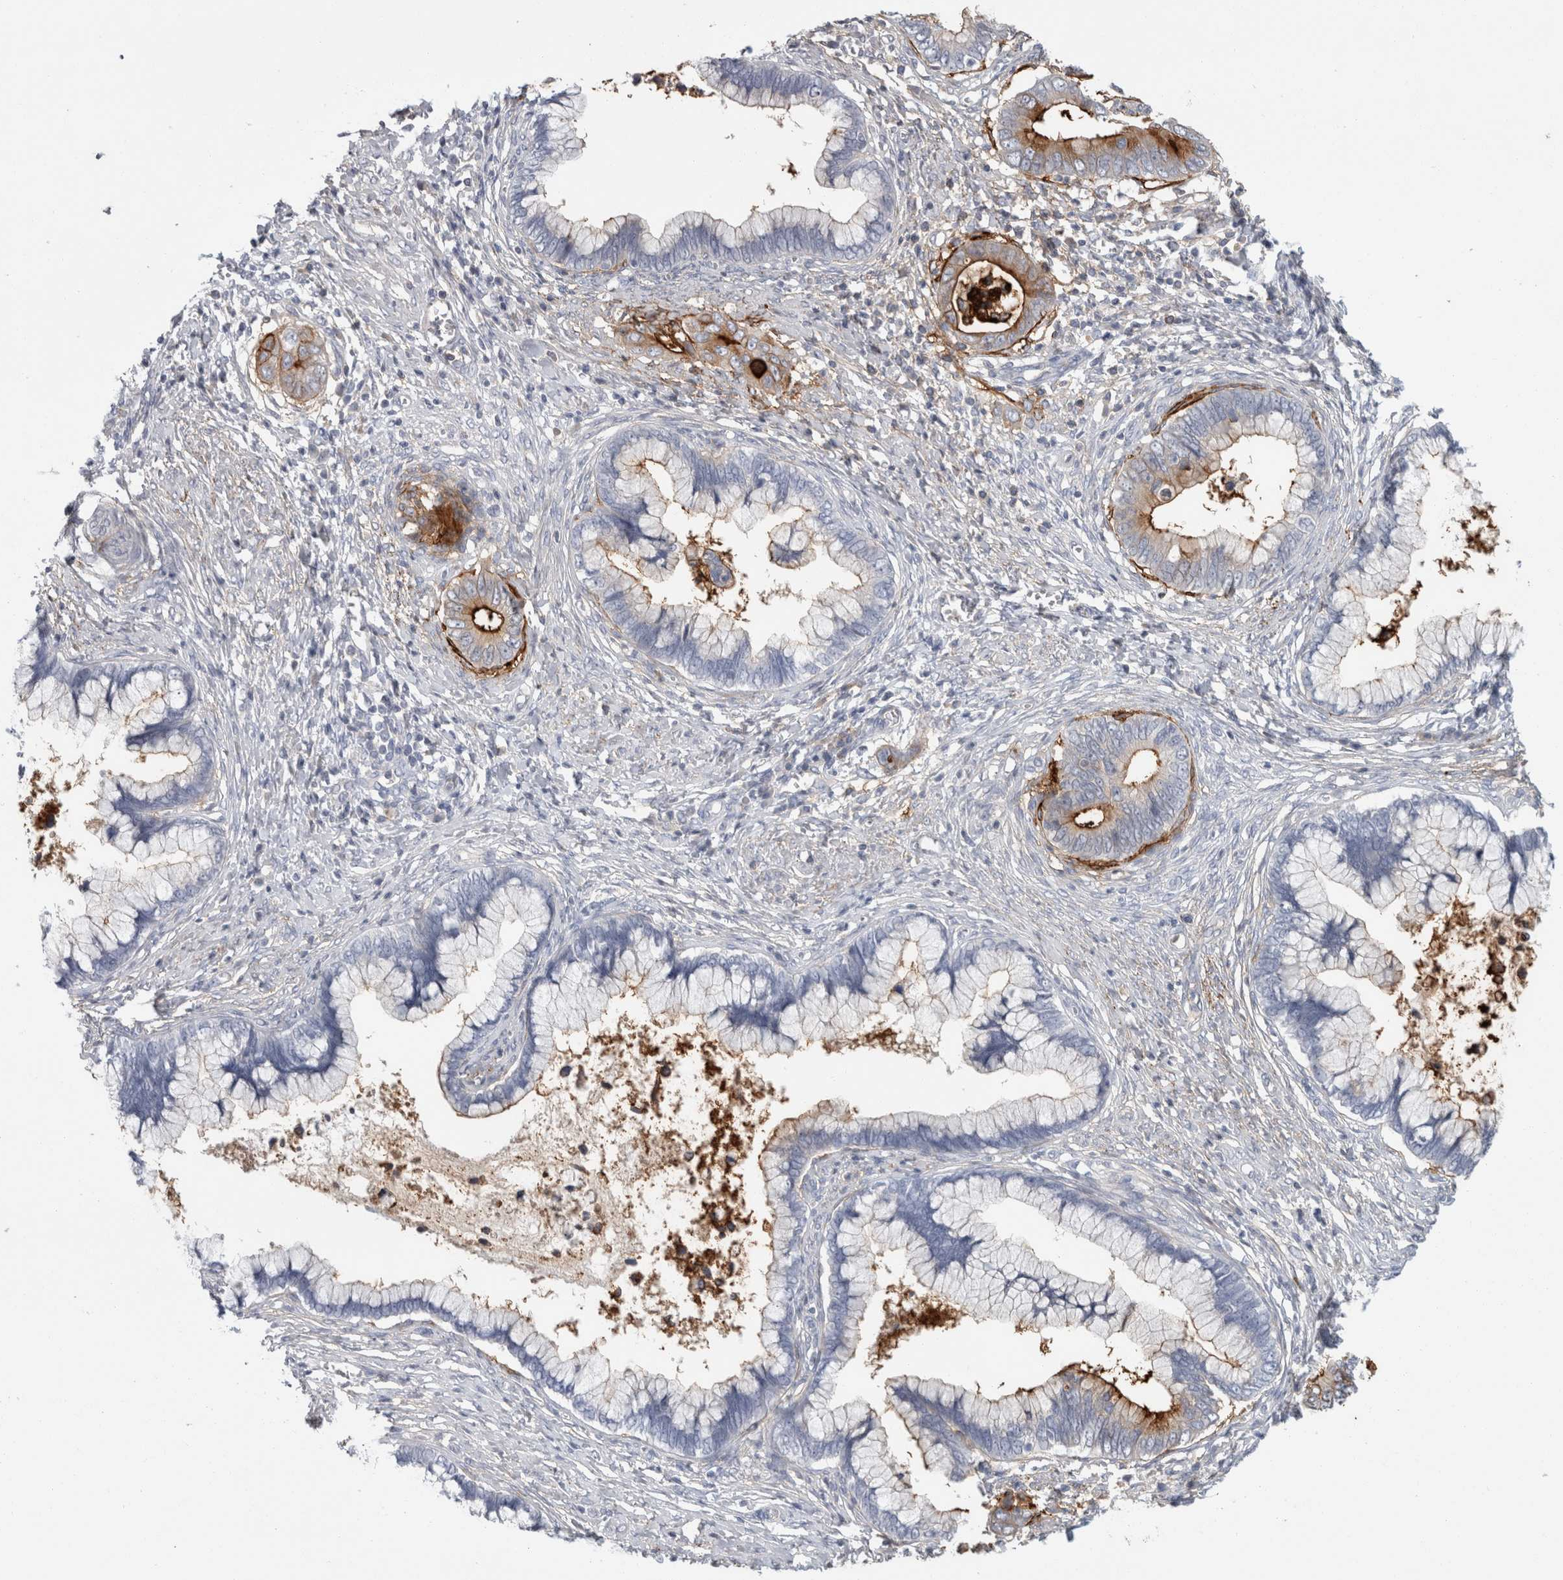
{"staining": {"intensity": "strong", "quantity": "<25%", "location": "cytoplasmic/membranous"}, "tissue": "cervical cancer", "cell_type": "Tumor cells", "image_type": "cancer", "snomed": [{"axis": "morphology", "description": "Adenocarcinoma, NOS"}, {"axis": "topography", "description": "Cervix"}], "caption": "The photomicrograph displays immunohistochemical staining of adenocarcinoma (cervical). There is strong cytoplasmic/membranous positivity is identified in about <25% of tumor cells. The staining was performed using DAB (3,3'-diaminobenzidine) to visualize the protein expression in brown, while the nuclei were stained in blue with hematoxylin (Magnification: 20x).", "gene": "CD55", "patient": {"sex": "female", "age": 44}}